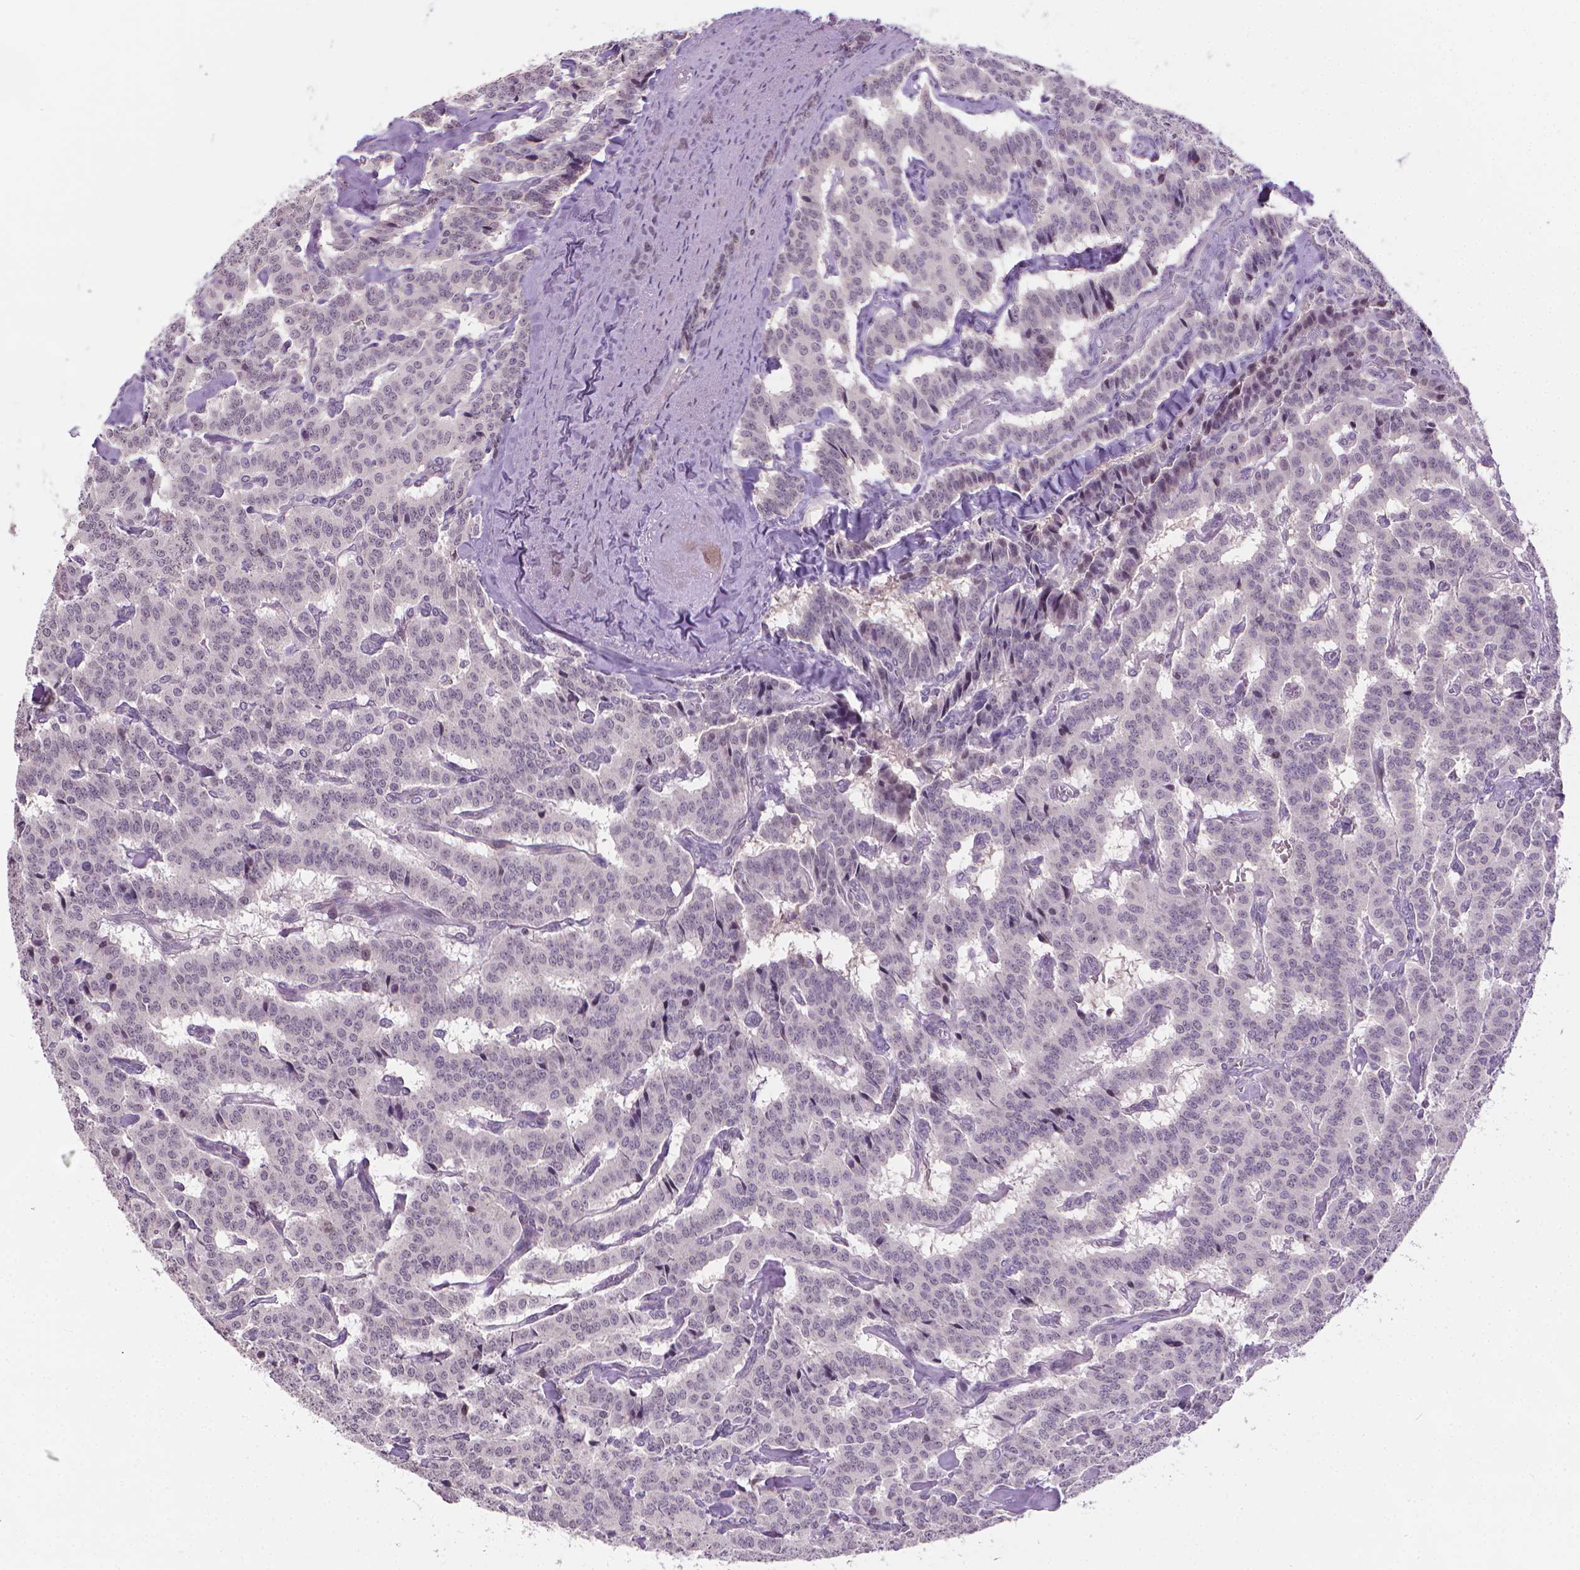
{"staining": {"intensity": "negative", "quantity": "none", "location": "none"}, "tissue": "carcinoid", "cell_type": "Tumor cells", "image_type": "cancer", "snomed": [{"axis": "morphology", "description": "Carcinoid, malignant, NOS"}, {"axis": "topography", "description": "Lung"}], "caption": "There is no significant expression in tumor cells of carcinoid. Nuclei are stained in blue.", "gene": "NCAN", "patient": {"sex": "female", "age": 46}}